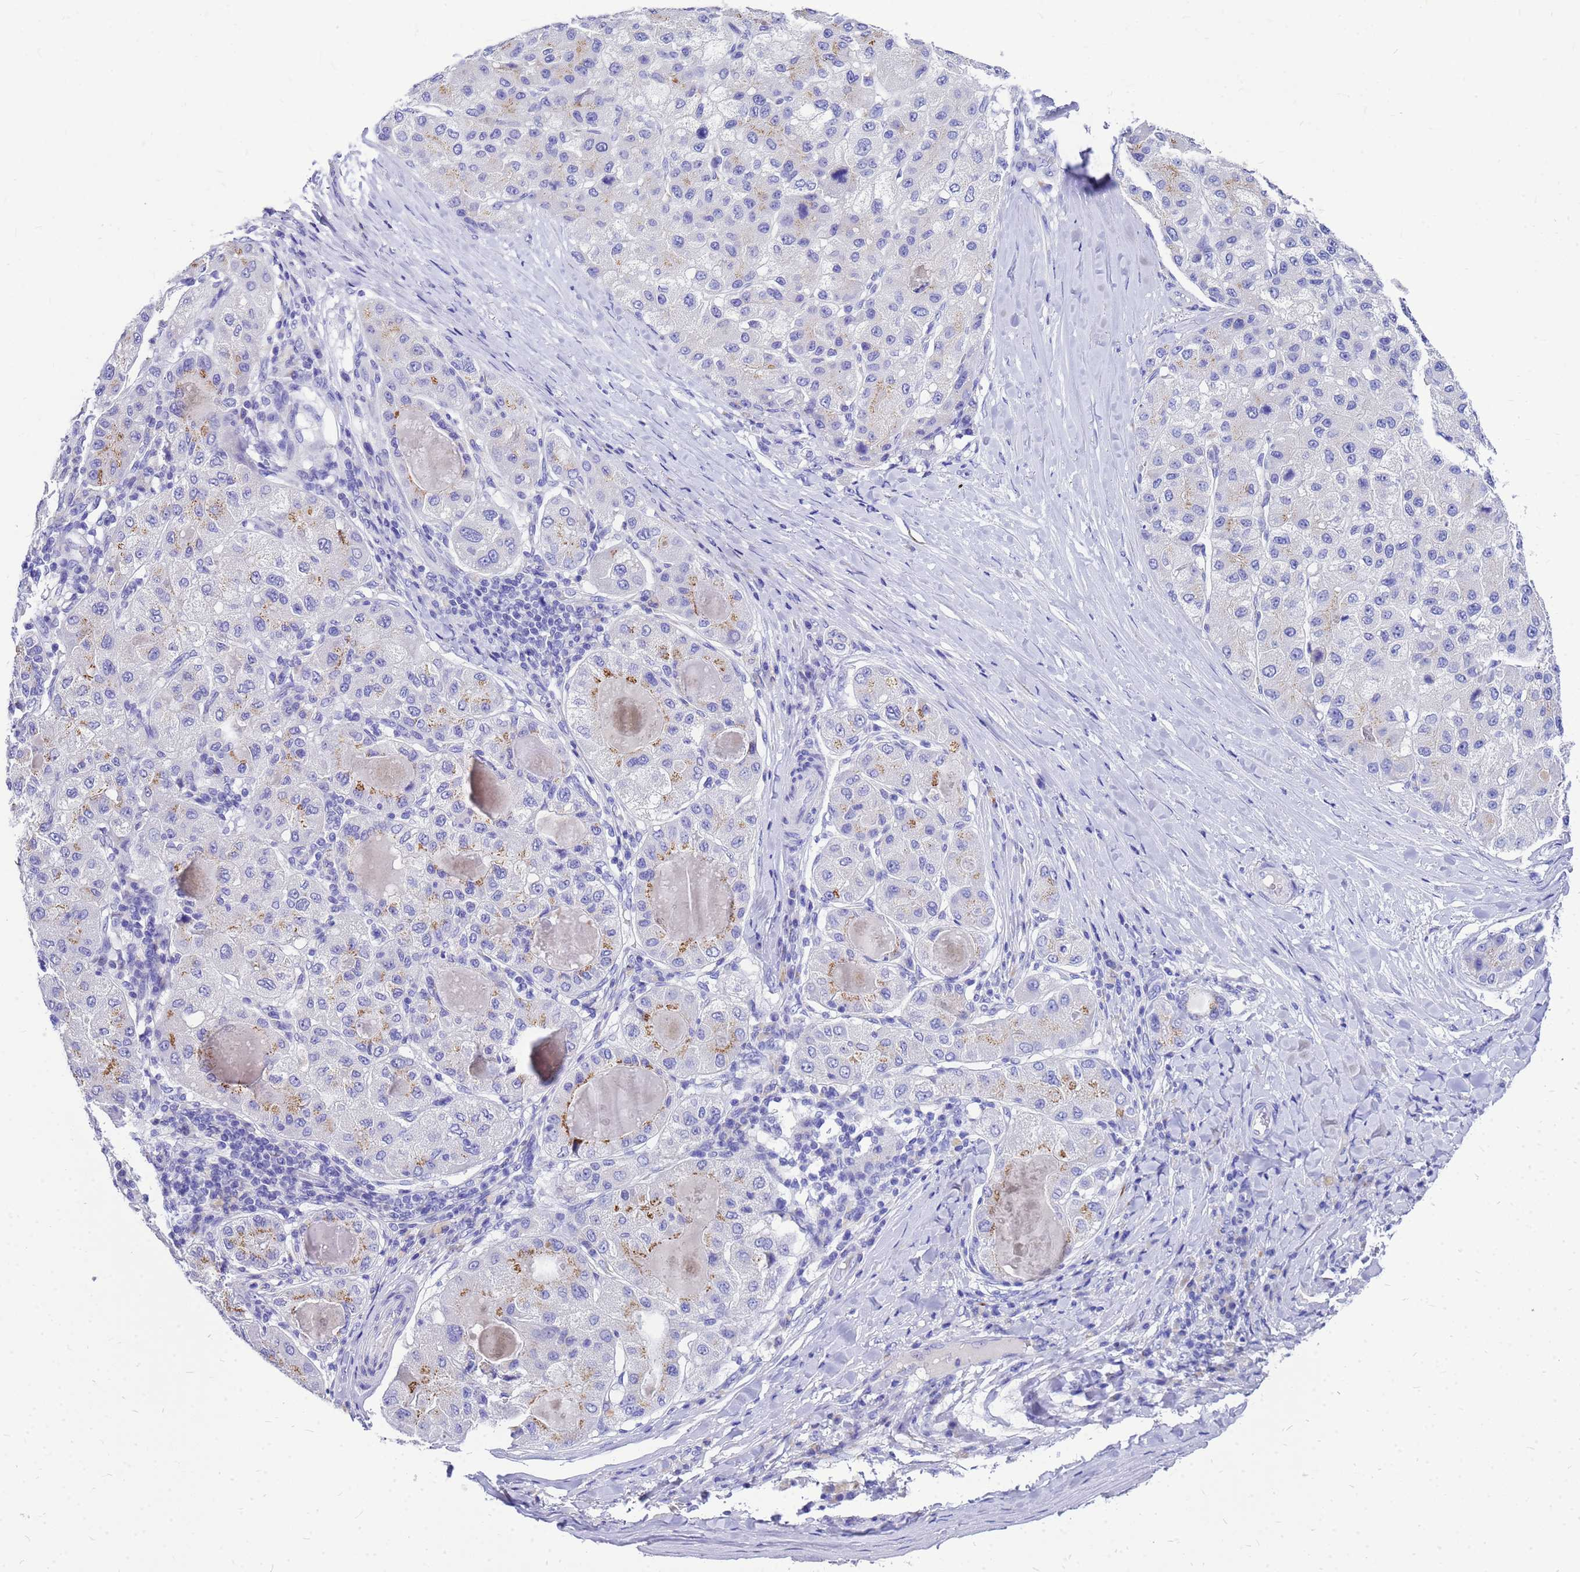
{"staining": {"intensity": "moderate", "quantity": "<25%", "location": "cytoplasmic/membranous"}, "tissue": "liver cancer", "cell_type": "Tumor cells", "image_type": "cancer", "snomed": [{"axis": "morphology", "description": "Carcinoma, Hepatocellular, NOS"}, {"axis": "topography", "description": "Liver"}], "caption": "Hepatocellular carcinoma (liver) tissue displays moderate cytoplasmic/membranous expression in approximately <25% of tumor cells", "gene": "OR52E2", "patient": {"sex": "male", "age": 80}}